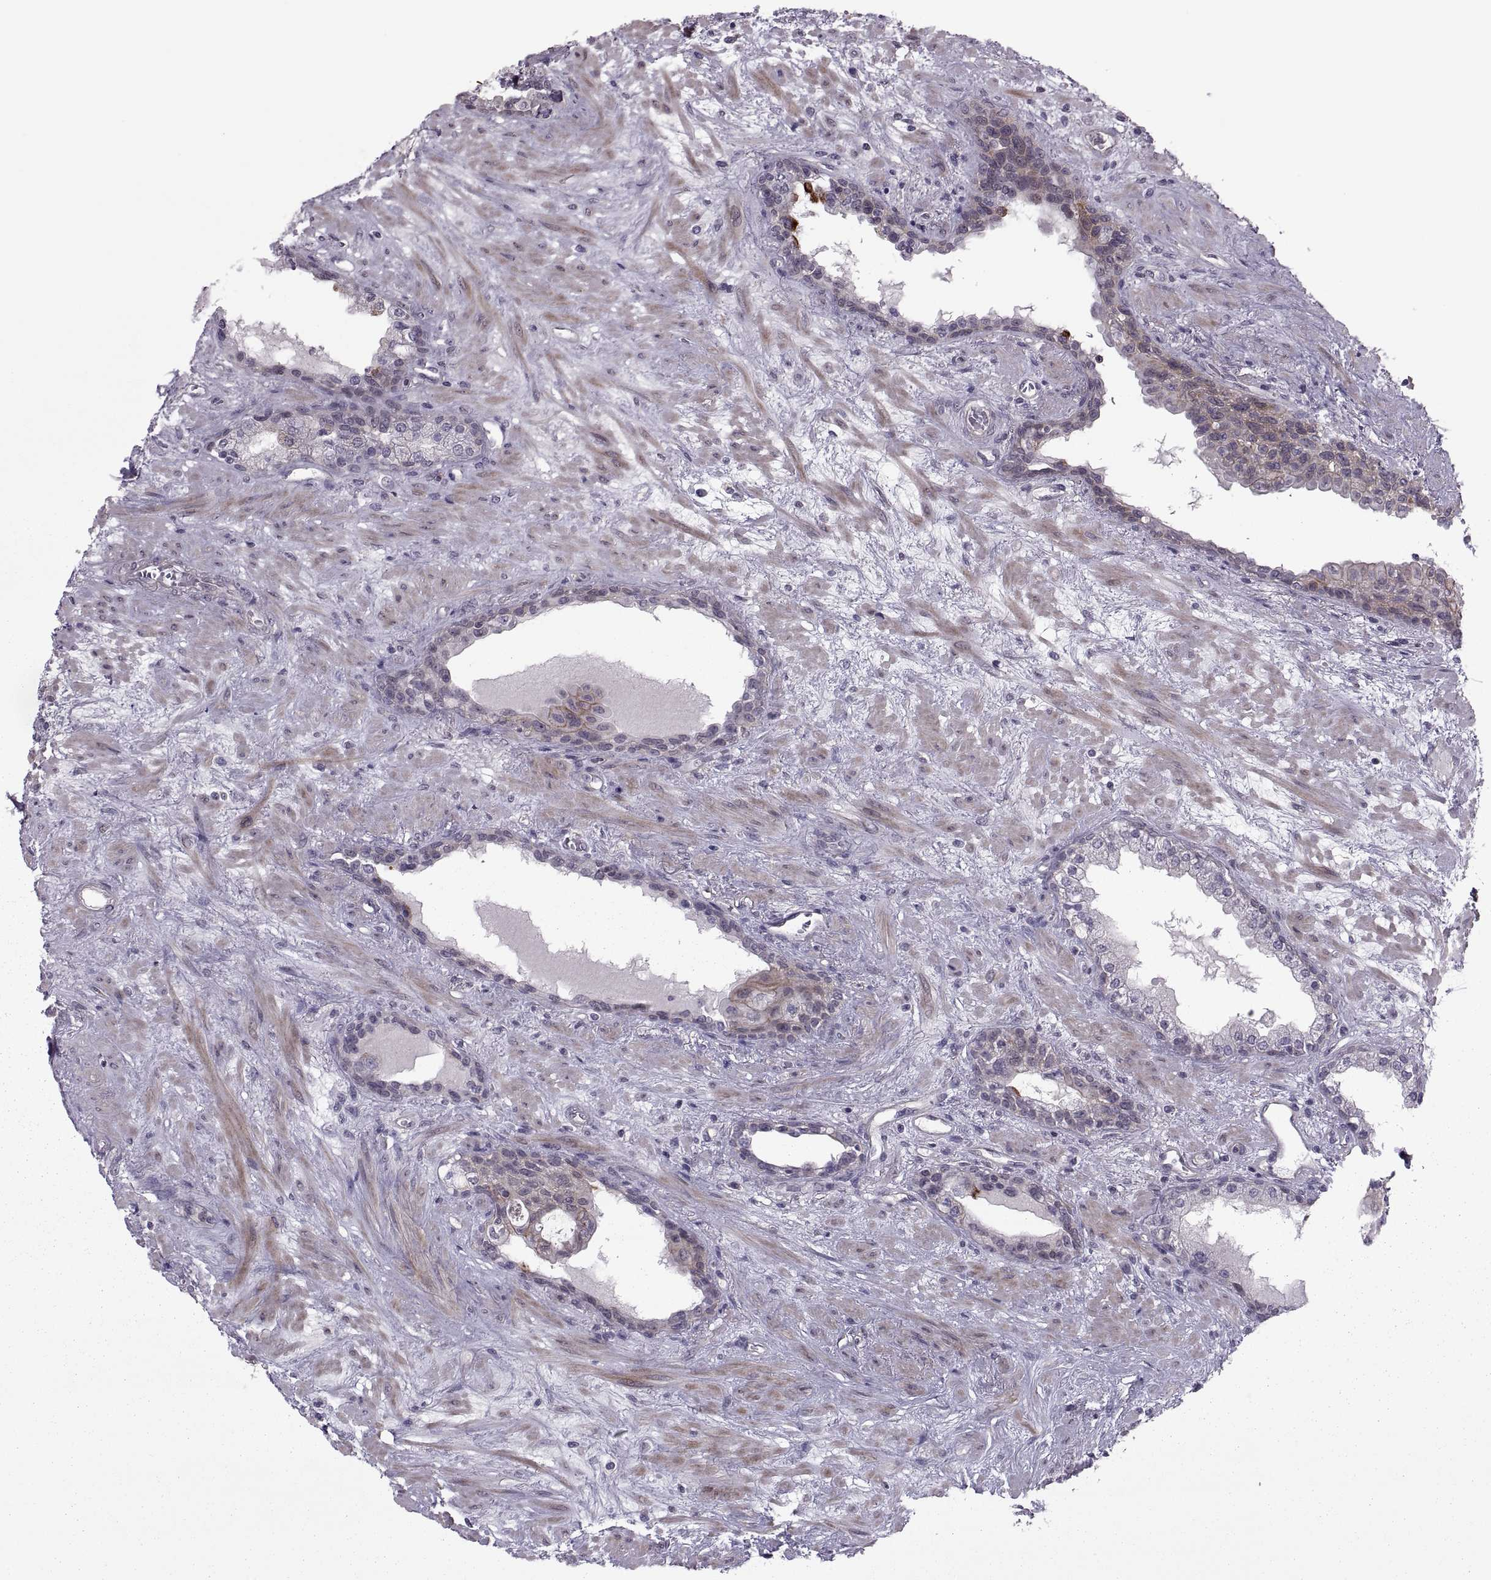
{"staining": {"intensity": "negative", "quantity": "none", "location": "none"}, "tissue": "prostate", "cell_type": "Glandular cells", "image_type": "normal", "snomed": [{"axis": "morphology", "description": "Normal tissue, NOS"}, {"axis": "topography", "description": "Prostate"}], "caption": "A high-resolution image shows immunohistochemistry (IHC) staining of normal prostate, which demonstrates no significant positivity in glandular cells.", "gene": "ODF3", "patient": {"sex": "male", "age": 63}}